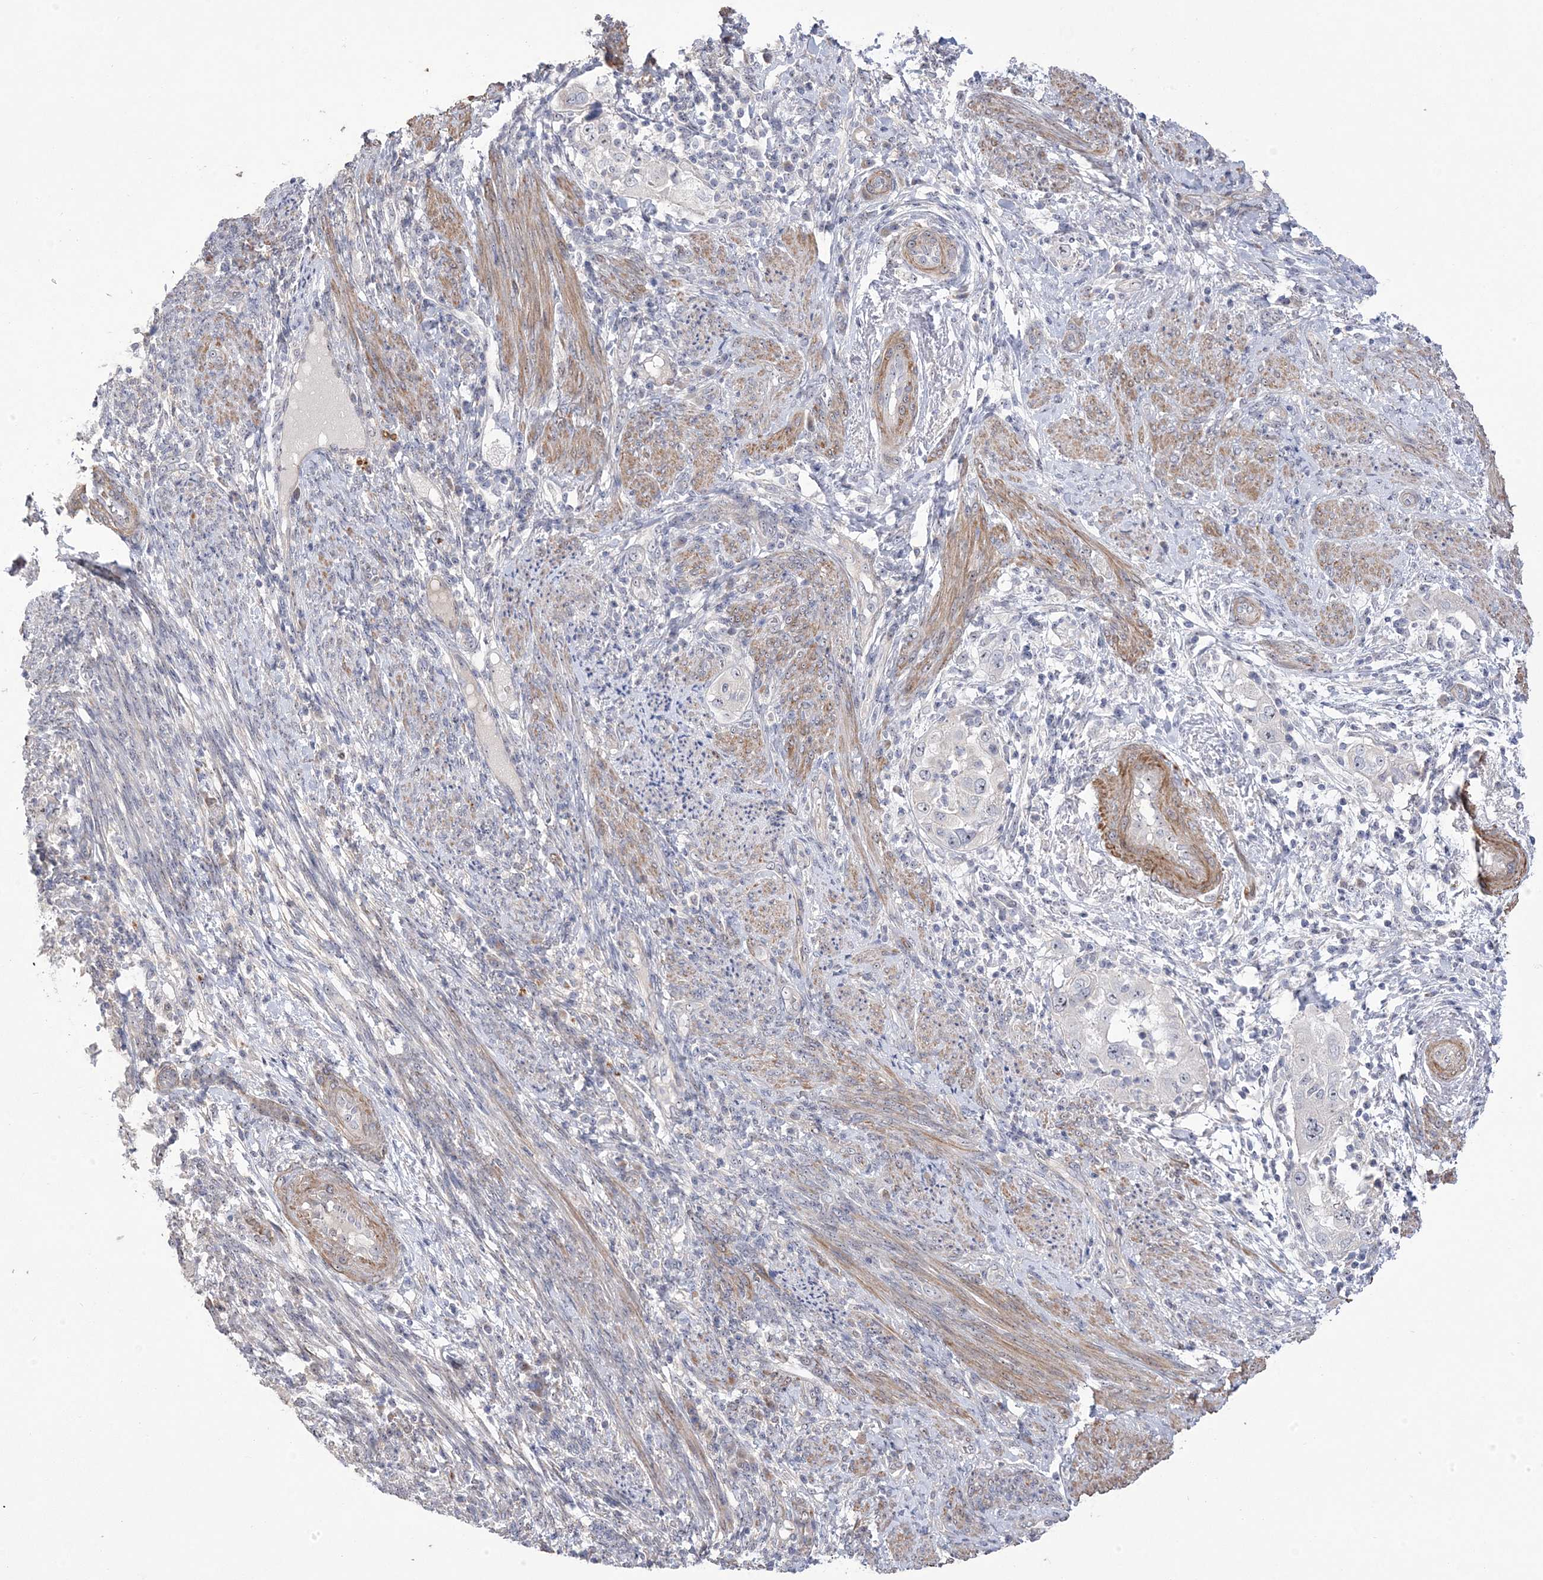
{"staining": {"intensity": "negative", "quantity": "none", "location": "none"}, "tissue": "endometrial cancer", "cell_type": "Tumor cells", "image_type": "cancer", "snomed": [{"axis": "morphology", "description": "Adenocarcinoma, NOS"}, {"axis": "topography", "description": "Endometrium"}], "caption": "Immunohistochemistry micrograph of neoplastic tissue: adenocarcinoma (endometrial) stained with DAB (3,3'-diaminobenzidine) demonstrates no significant protein positivity in tumor cells. (DAB immunohistochemistry, high magnification).", "gene": "GTPBP6", "patient": {"sex": "female", "age": 85}}